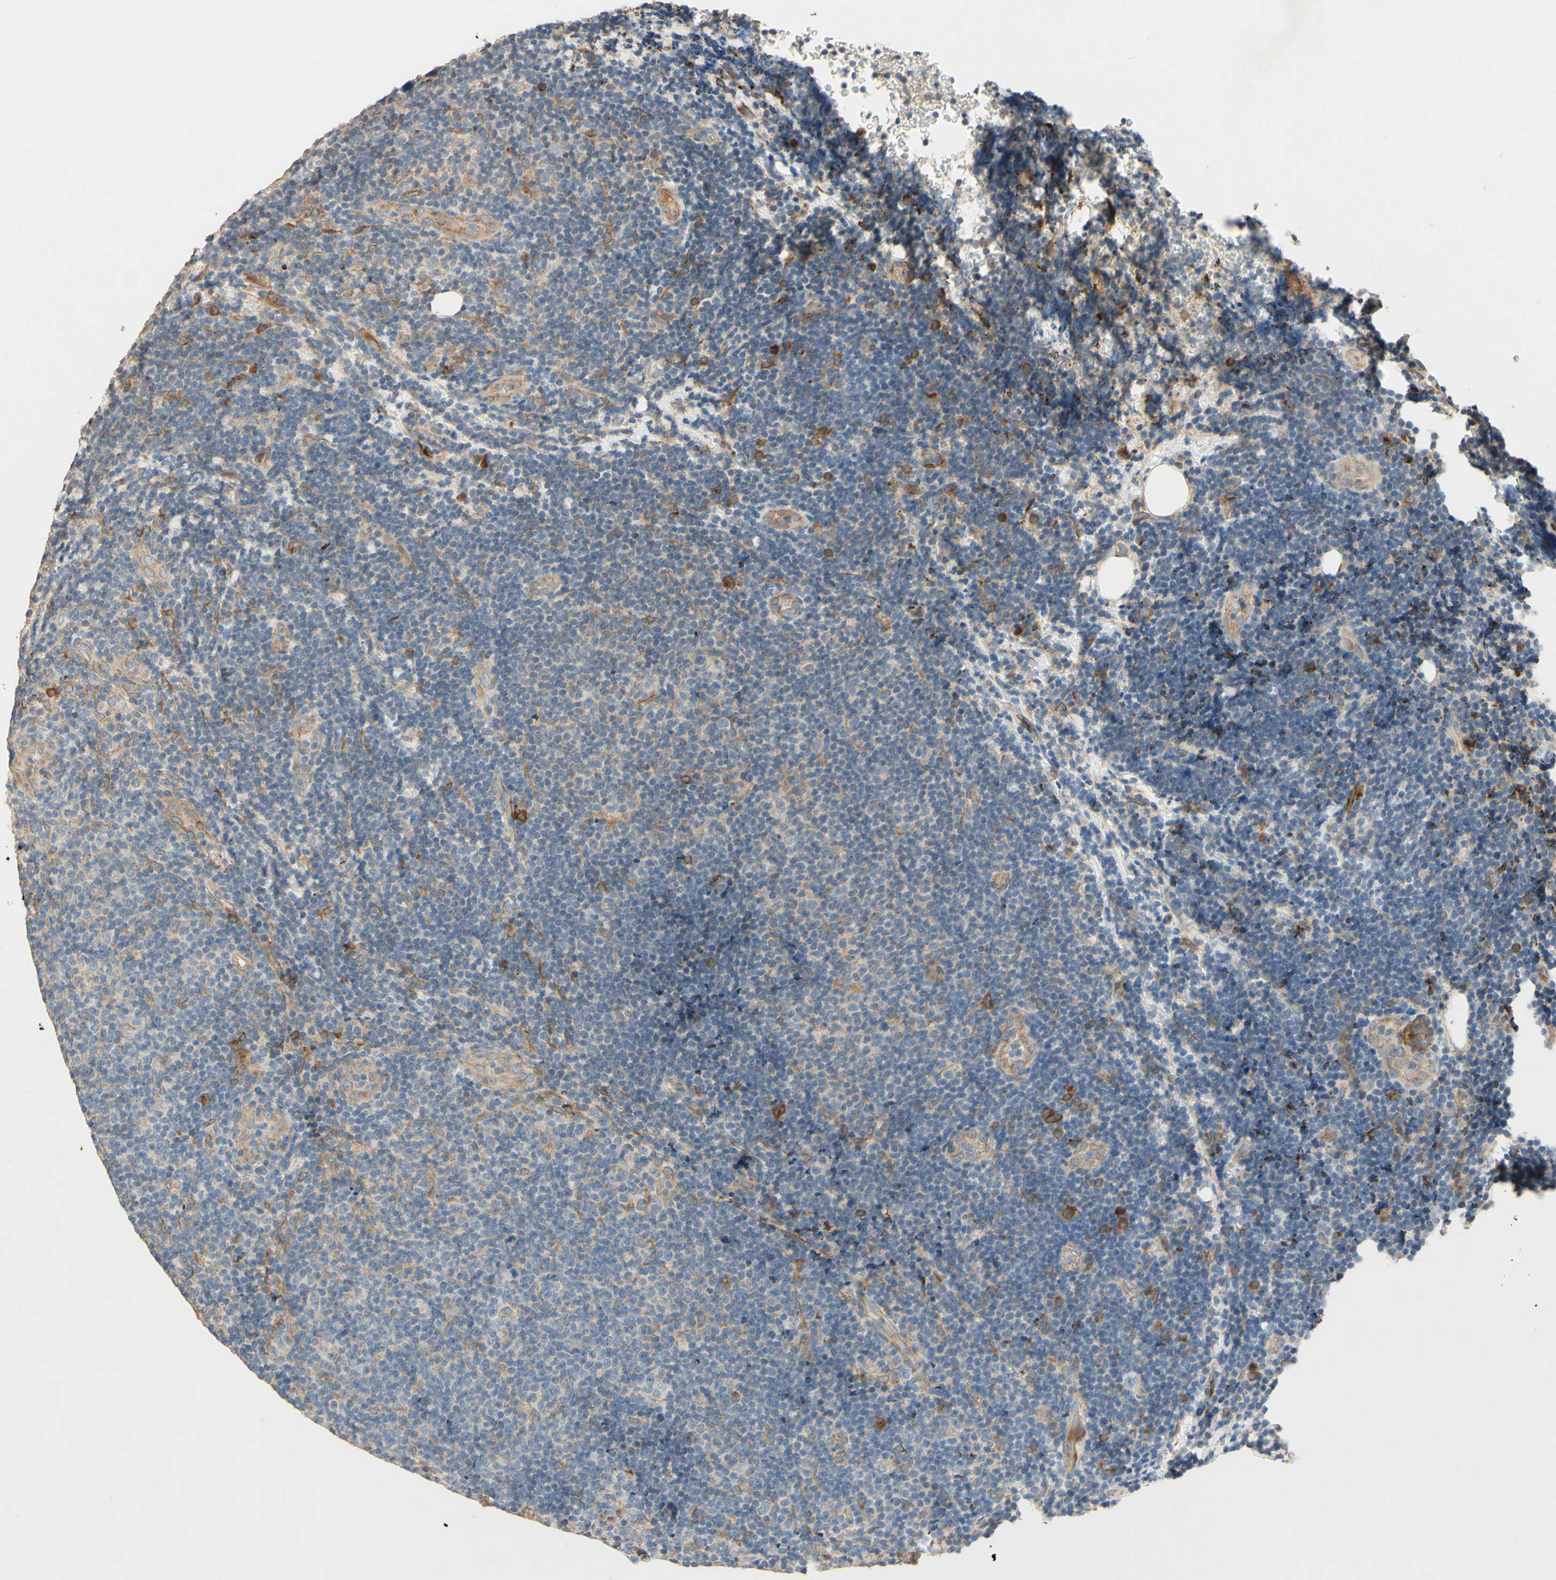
{"staining": {"intensity": "moderate", "quantity": "25%-75%", "location": "cytoplasmic/membranous,nuclear"}, "tissue": "lymphoma", "cell_type": "Tumor cells", "image_type": "cancer", "snomed": [{"axis": "morphology", "description": "Malignant lymphoma, non-Hodgkin's type, Low grade"}, {"axis": "topography", "description": "Lymph node"}], "caption": "Immunohistochemical staining of low-grade malignant lymphoma, non-Hodgkin's type shows medium levels of moderate cytoplasmic/membranous and nuclear staining in about 25%-75% of tumor cells. Immunohistochemistry (ihc) stains the protein of interest in brown and the nuclei are stained blue.", "gene": "PTPRU", "patient": {"sex": "male", "age": 83}}